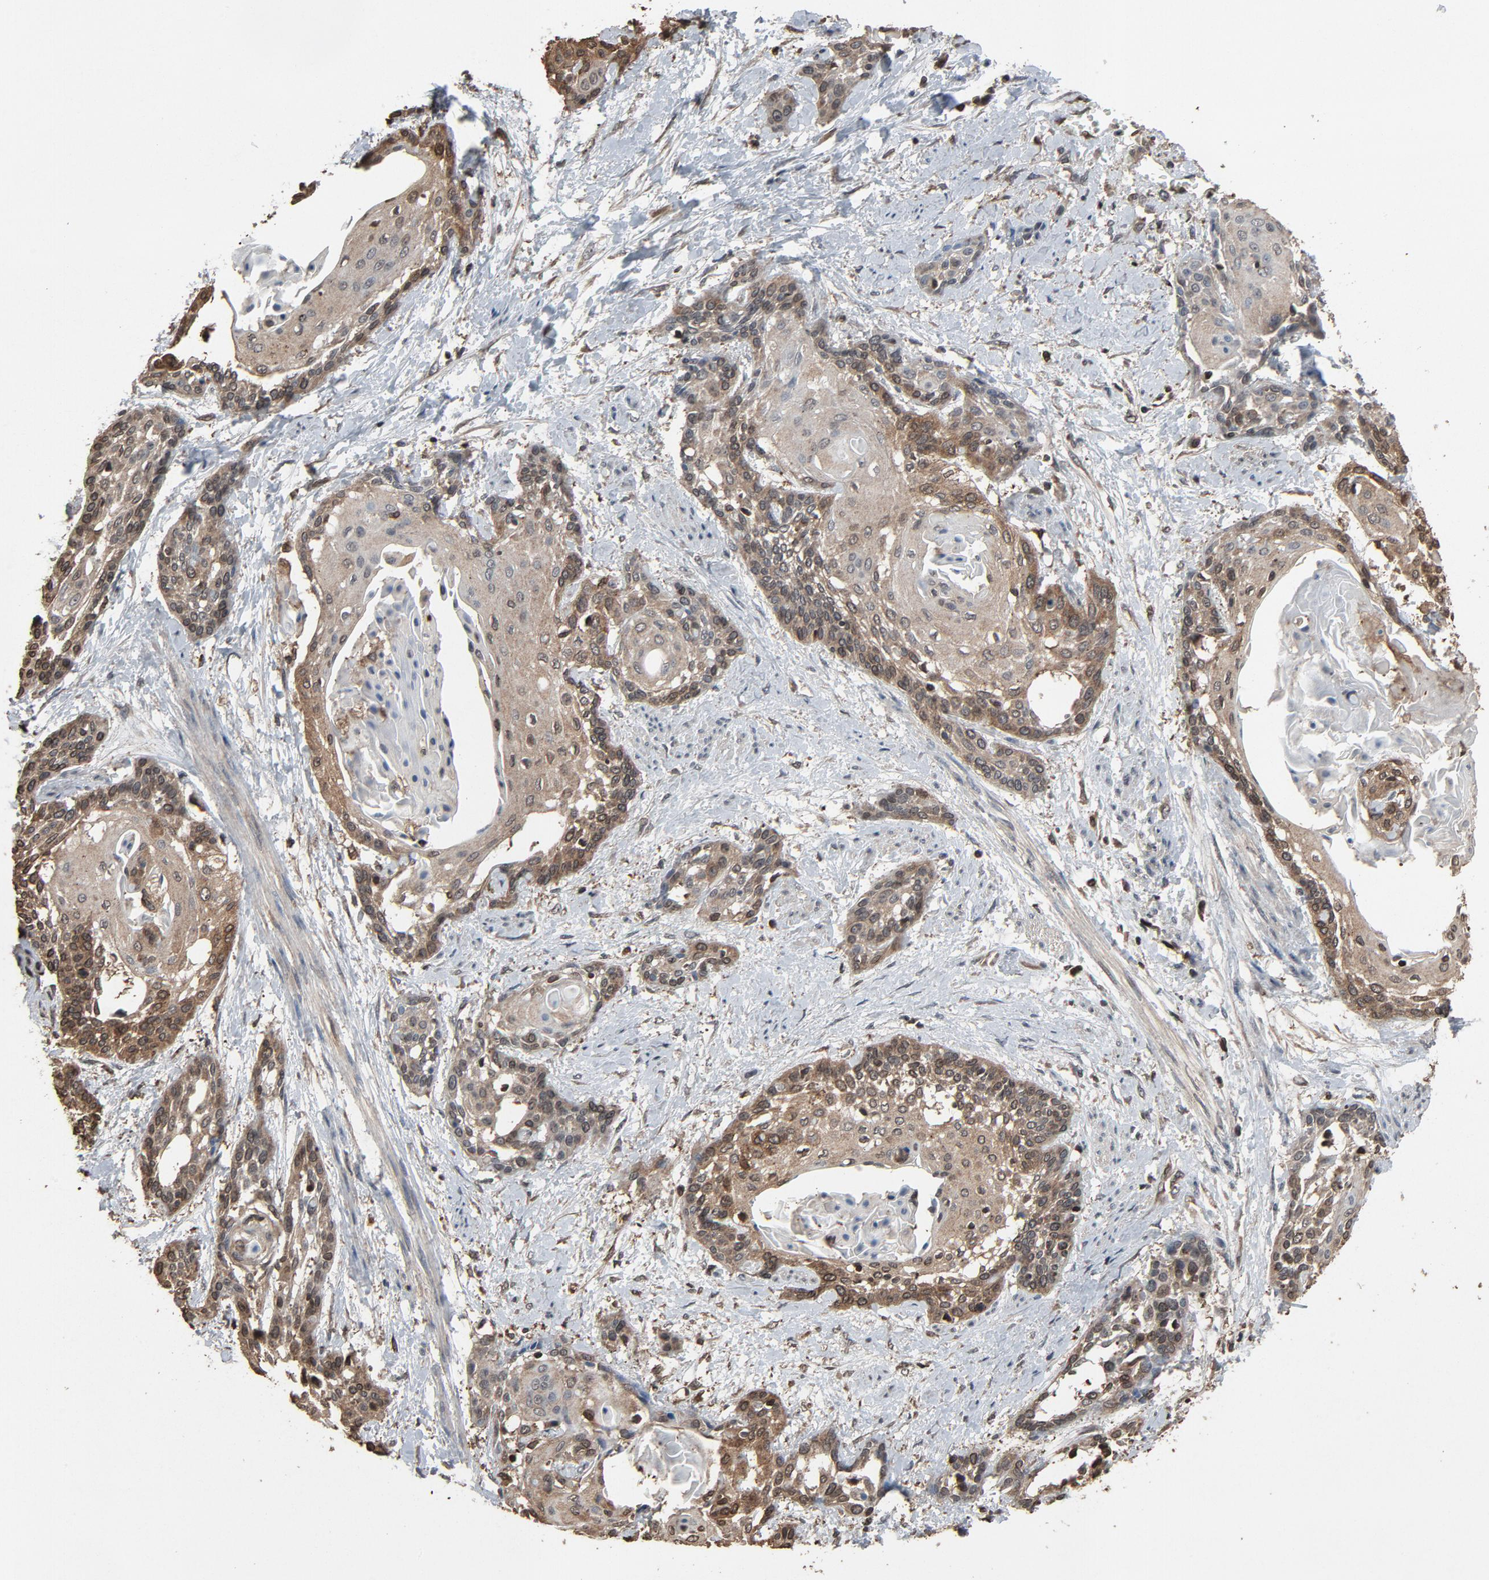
{"staining": {"intensity": "weak", "quantity": "25%-75%", "location": "cytoplasmic/membranous,nuclear"}, "tissue": "cervical cancer", "cell_type": "Tumor cells", "image_type": "cancer", "snomed": [{"axis": "morphology", "description": "Squamous cell carcinoma, NOS"}, {"axis": "topography", "description": "Cervix"}], "caption": "Weak cytoplasmic/membranous and nuclear positivity for a protein is present in approximately 25%-75% of tumor cells of cervical cancer (squamous cell carcinoma) using IHC.", "gene": "UBE2D1", "patient": {"sex": "female", "age": 57}}